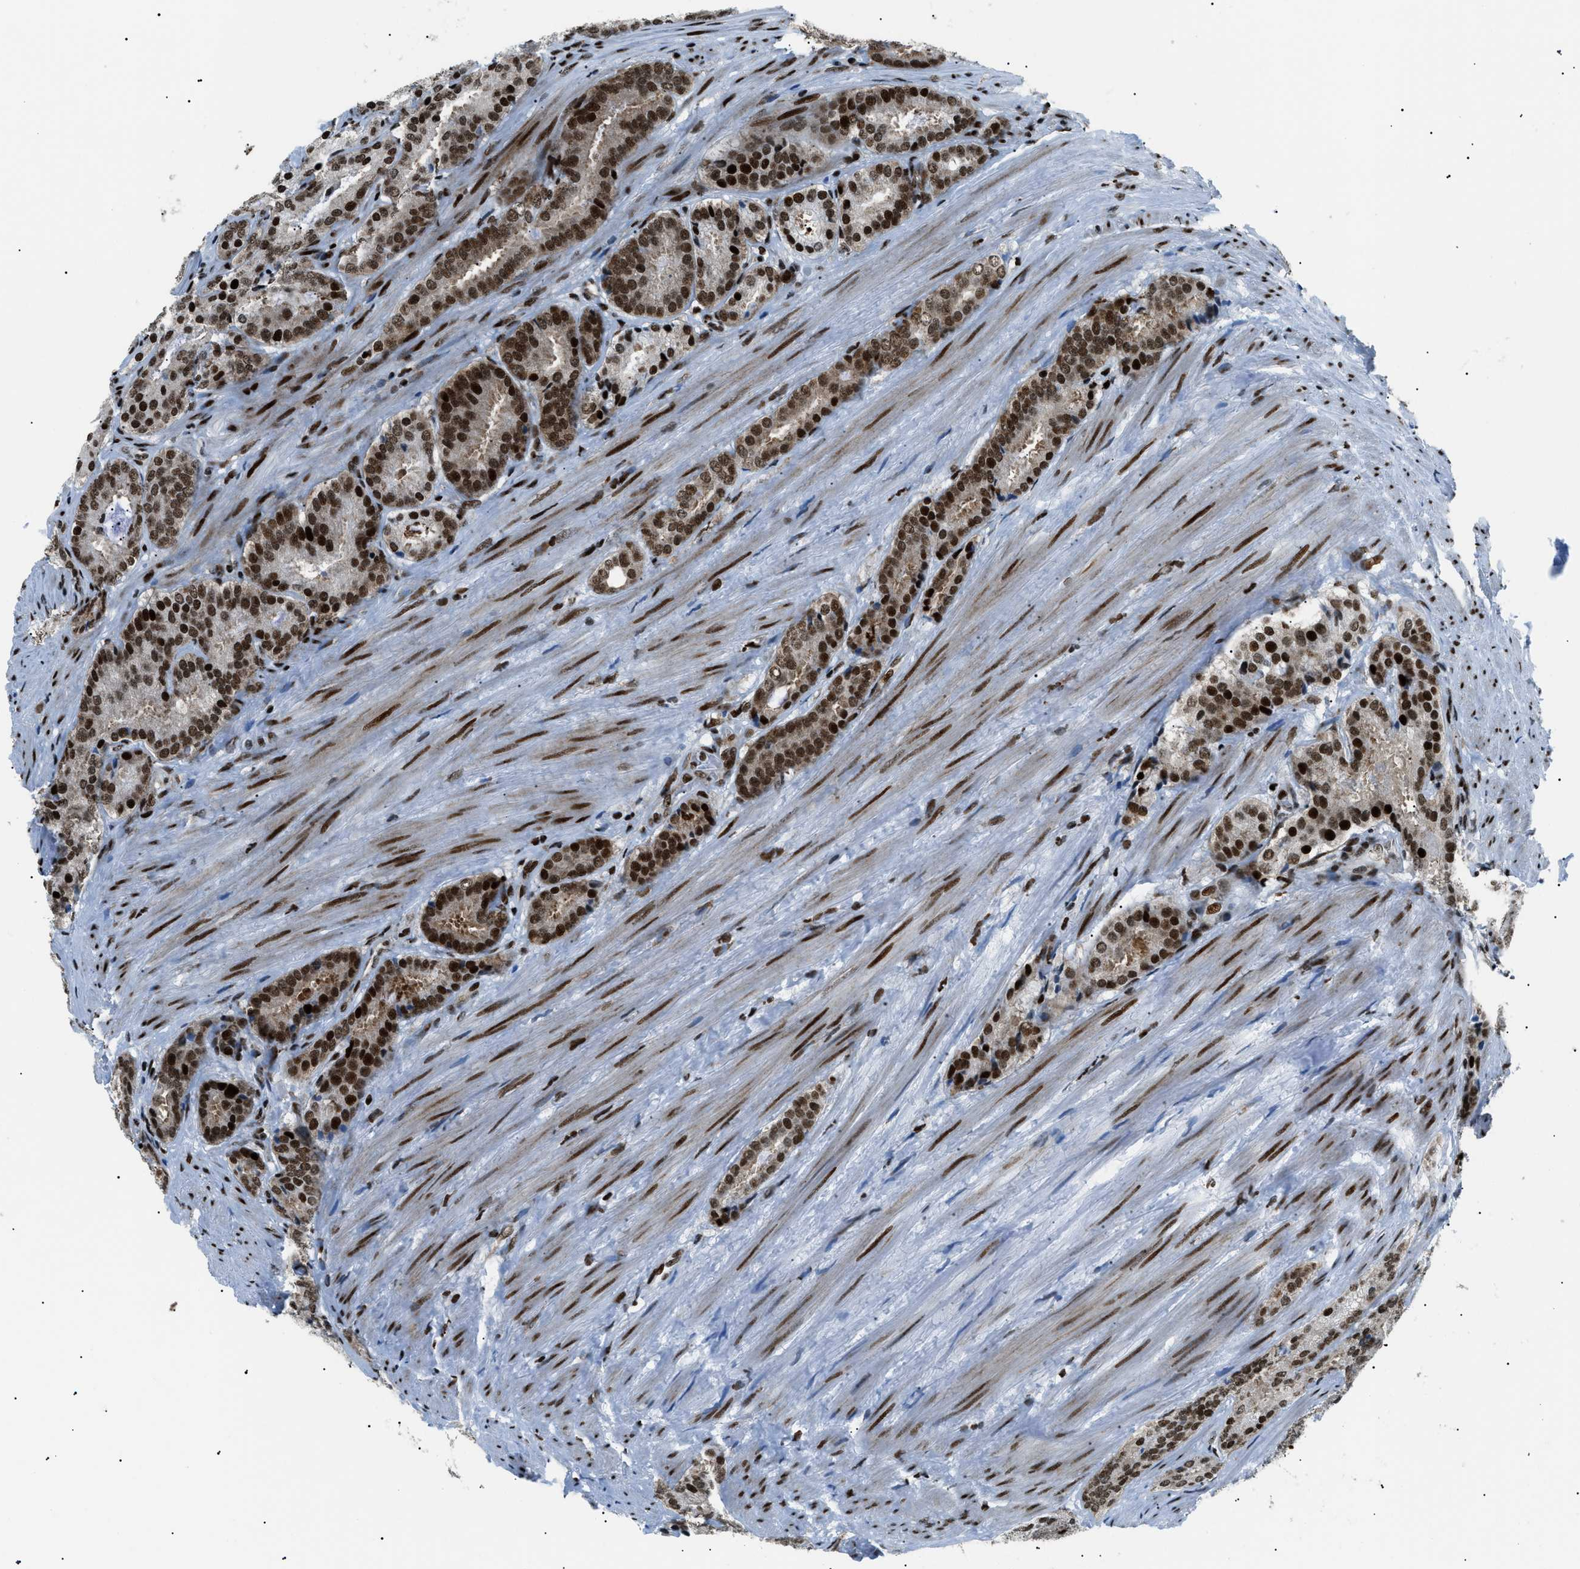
{"staining": {"intensity": "strong", "quantity": ">75%", "location": "nuclear"}, "tissue": "prostate cancer", "cell_type": "Tumor cells", "image_type": "cancer", "snomed": [{"axis": "morphology", "description": "Adenocarcinoma, Low grade"}, {"axis": "topography", "description": "Prostate"}], "caption": "Tumor cells reveal high levels of strong nuclear expression in approximately >75% of cells in human prostate cancer.", "gene": "HNRNPK", "patient": {"sex": "male", "age": 69}}